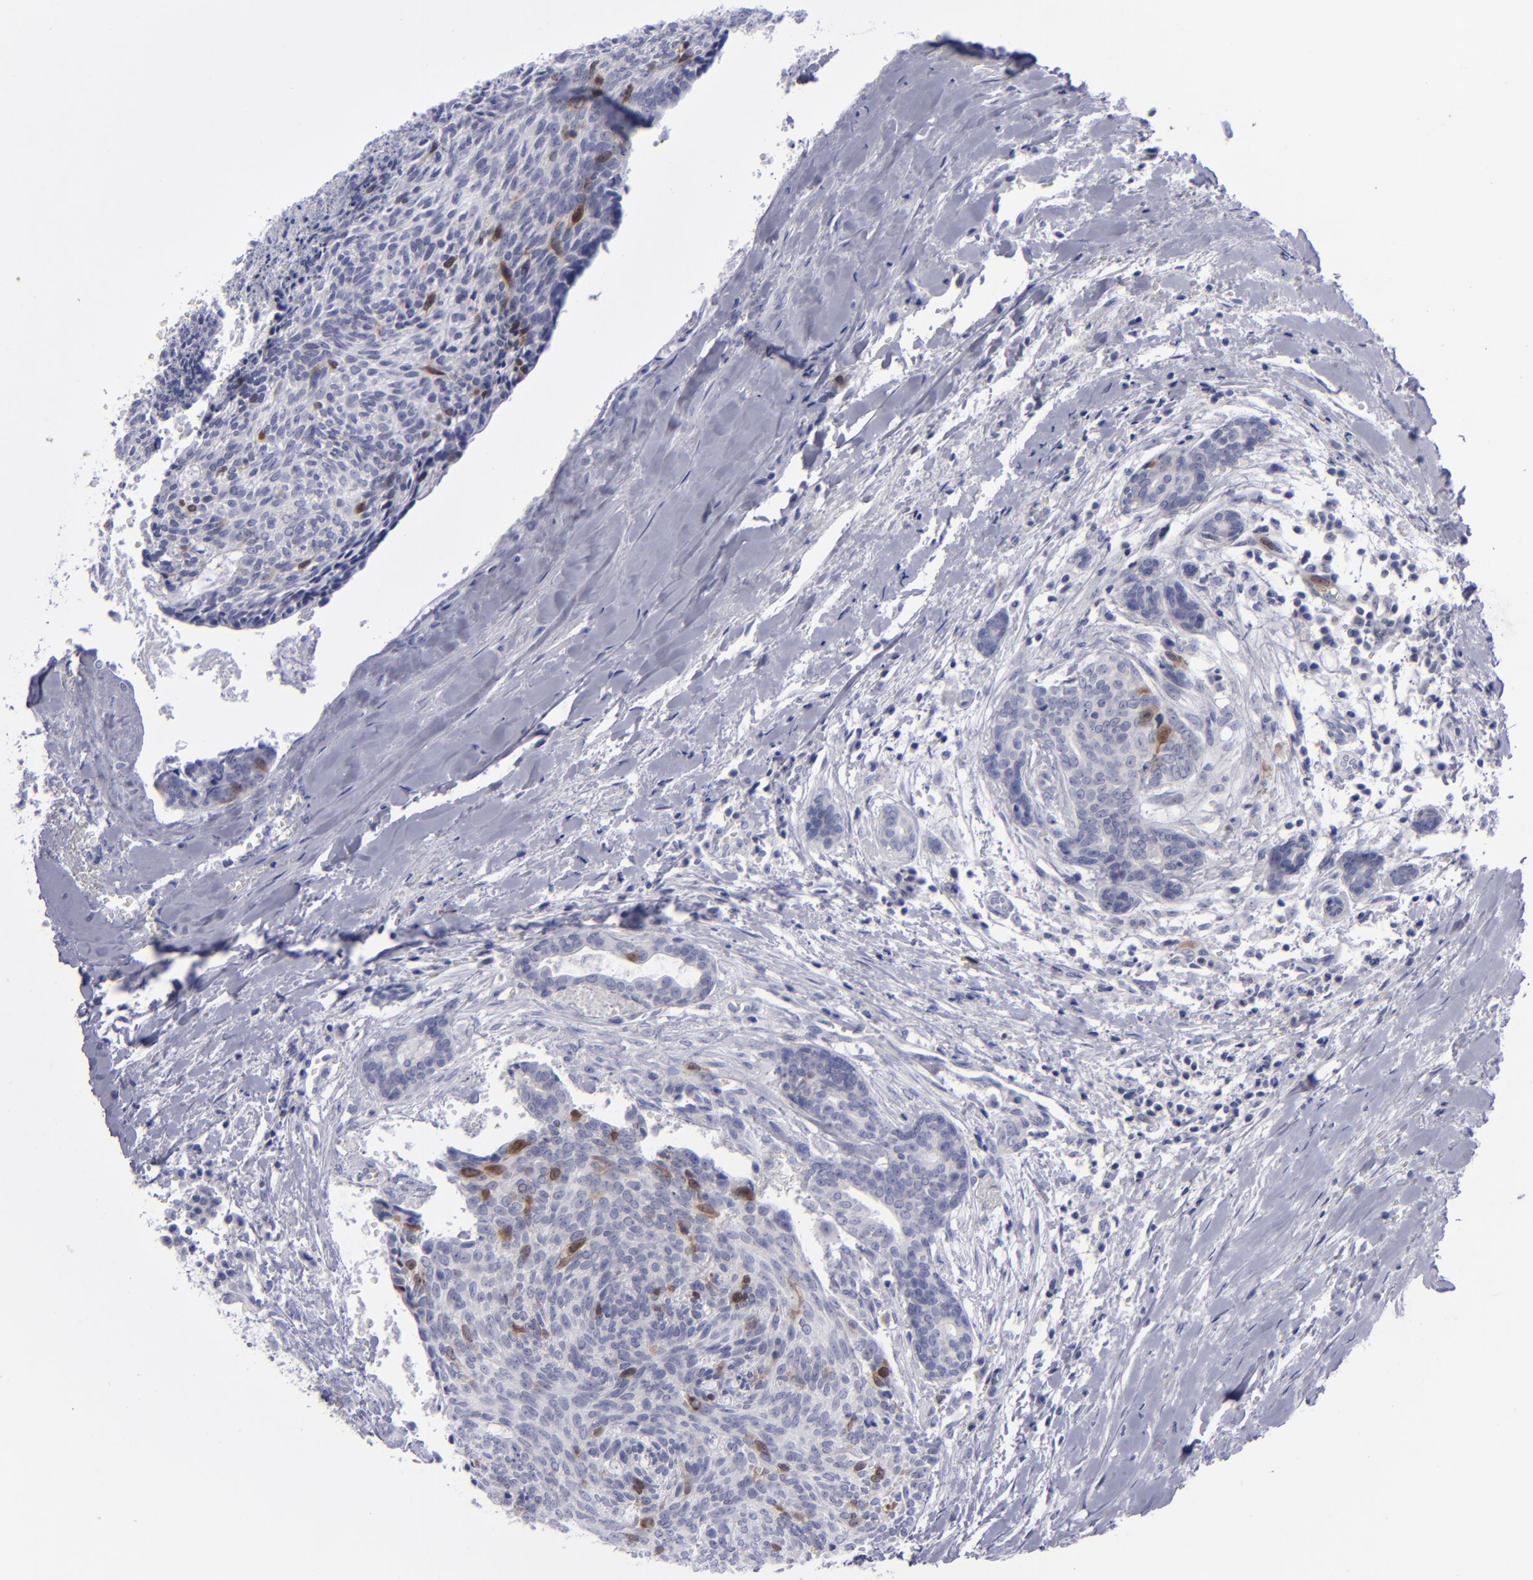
{"staining": {"intensity": "moderate", "quantity": "<25%", "location": "nuclear"}, "tissue": "head and neck cancer", "cell_type": "Tumor cells", "image_type": "cancer", "snomed": [{"axis": "morphology", "description": "Squamous cell carcinoma, NOS"}, {"axis": "topography", "description": "Salivary gland"}, {"axis": "topography", "description": "Head-Neck"}], "caption": "Moderate nuclear positivity for a protein is seen in about <25% of tumor cells of head and neck cancer using immunohistochemistry.", "gene": "AURKA", "patient": {"sex": "male", "age": 70}}